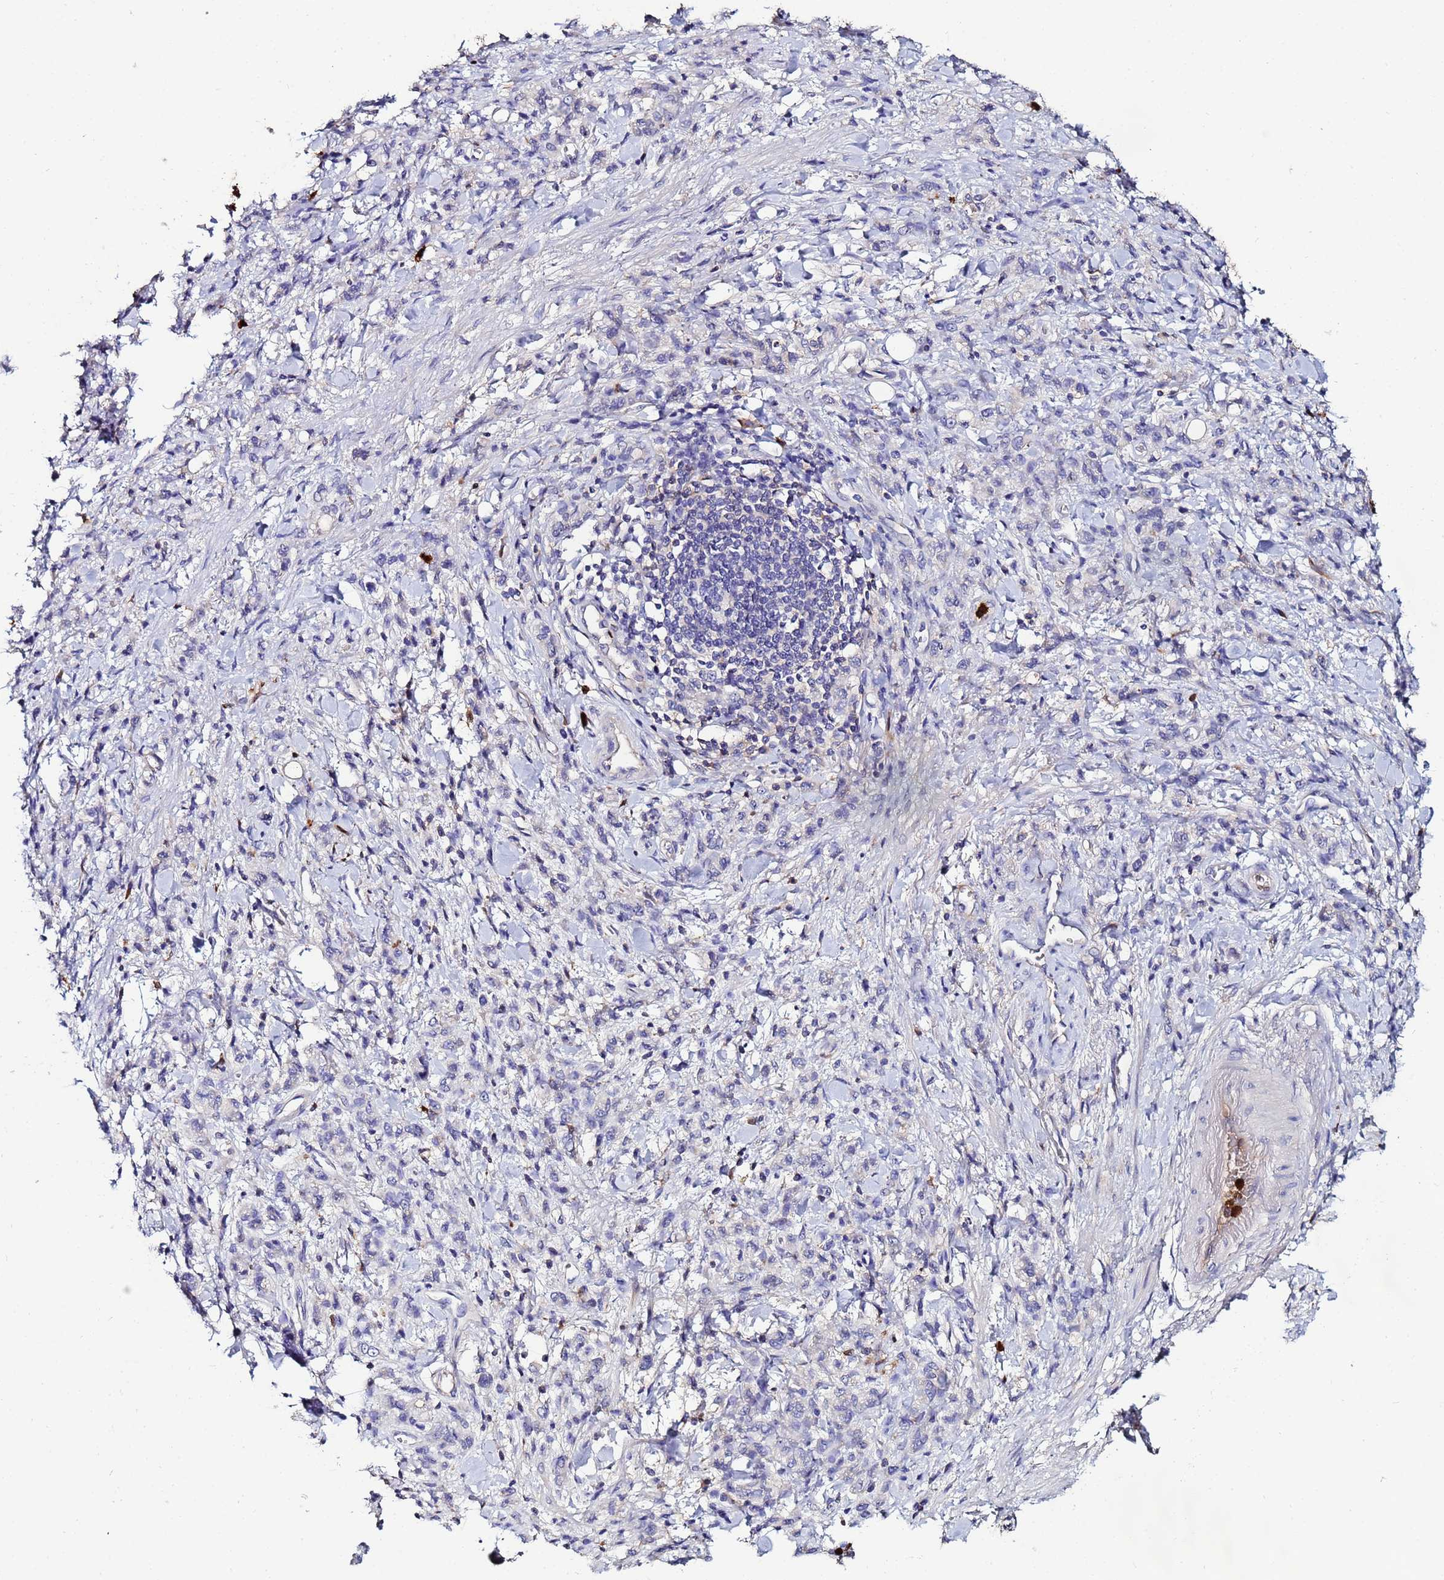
{"staining": {"intensity": "negative", "quantity": "none", "location": "none"}, "tissue": "stomach cancer", "cell_type": "Tumor cells", "image_type": "cancer", "snomed": [{"axis": "morphology", "description": "Adenocarcinoma, NOS"}, {"axis": "topography", "description": "Stomach"}], "caption": "A micrograph of adenocarcinoma (stomach) stained for a protein reveals no brown staining in tumor cells.", "gene": "TUBAL3", "patient": {"sex": "male", "age": 77}}